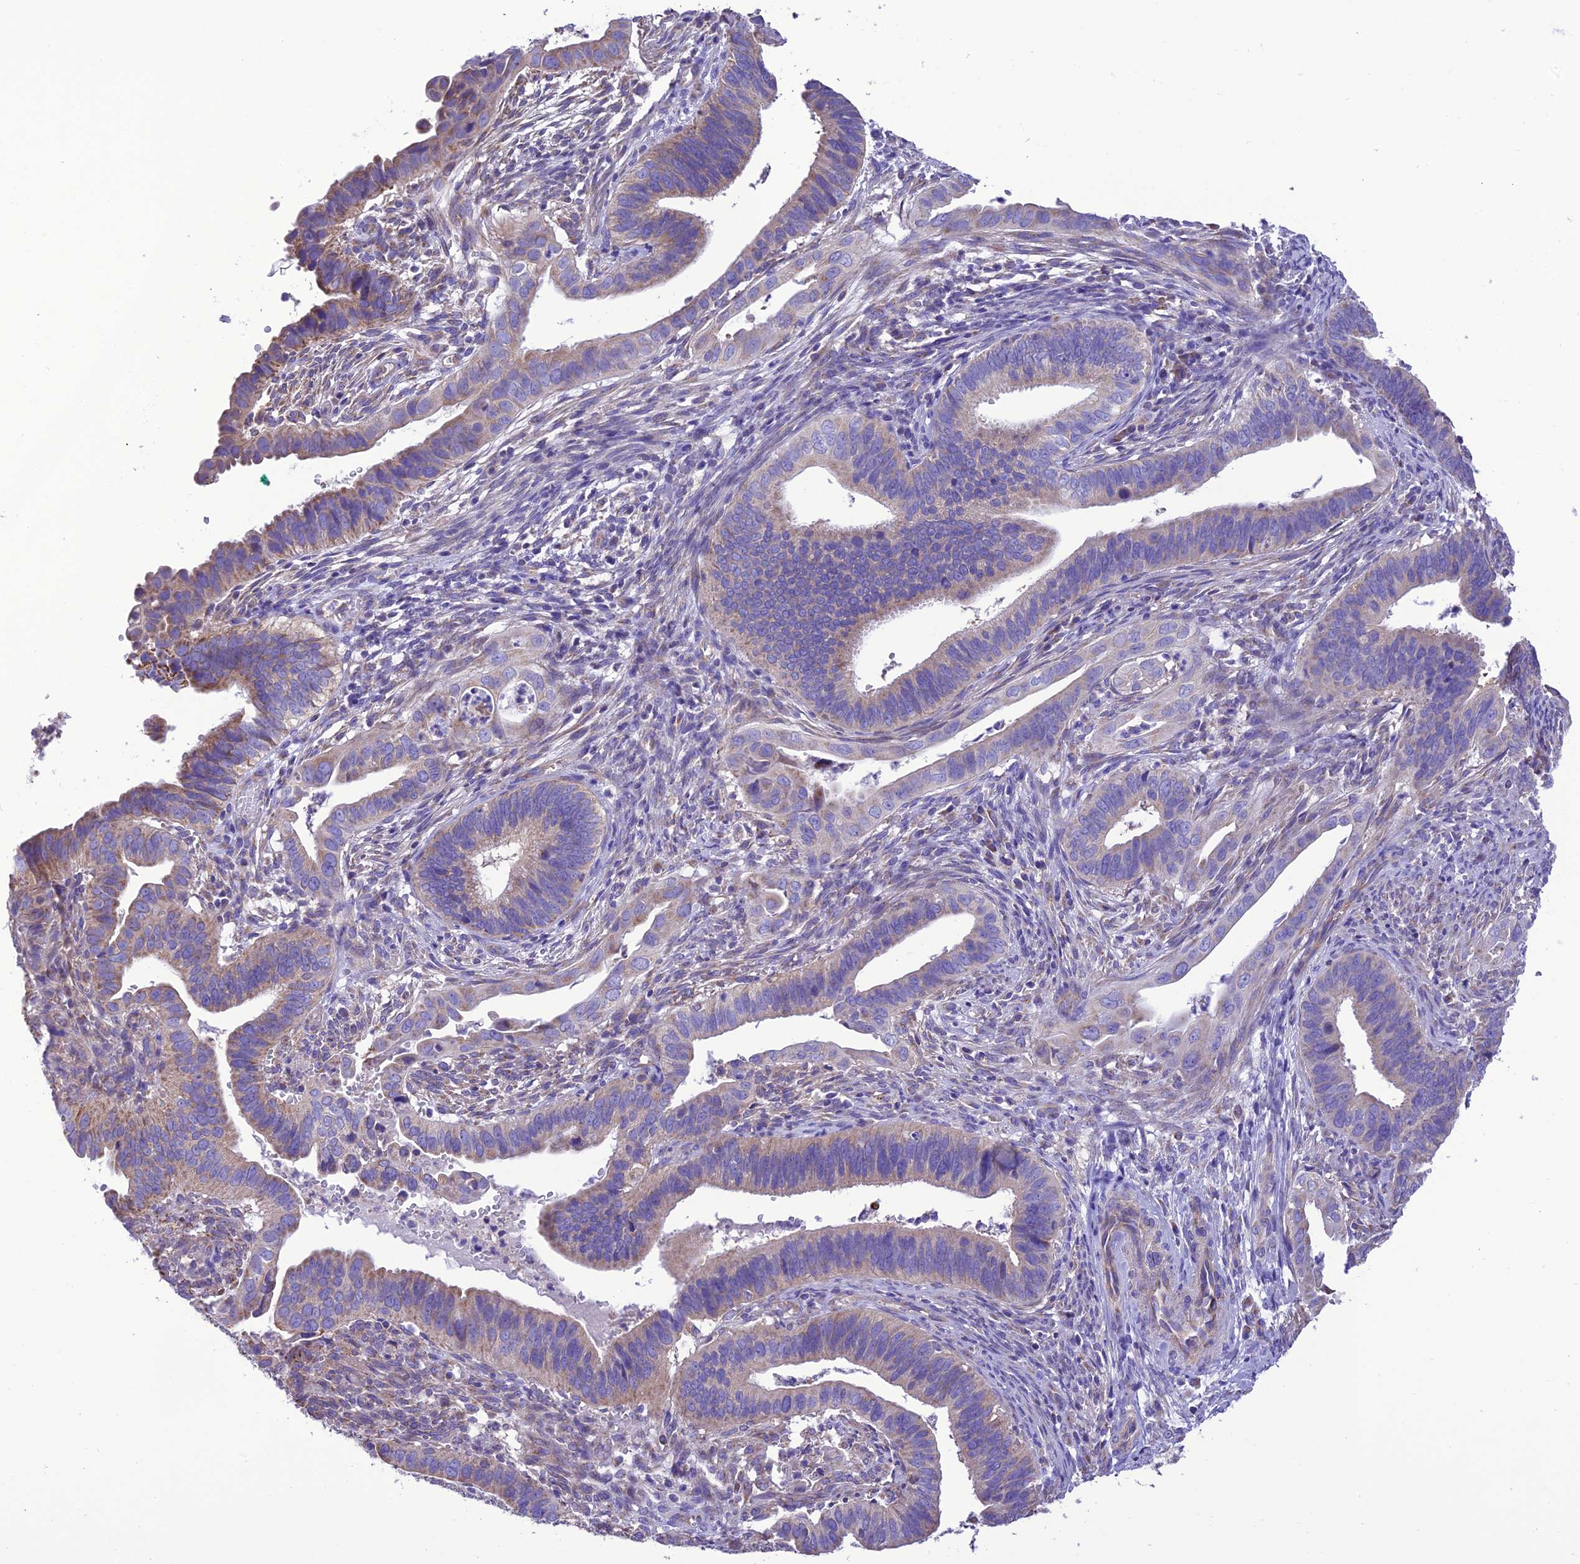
{"staining": {"intensity": "moderate", "quantity": "<25%", "location": "cytoplasmic/membranous"}, "tissue": "cervical cancer", "cell_type": "Tumor cells", "image_type": "cancer", "snomed": [{"axis": "morphology", "description": "Adenocarcinoma, NOS"}, {"axis": "topography", "description": "Cervix"}], "caption": "Moderate cytoplasmic/membranous positivity is identified in about <25% of tumor cells in adenocarcinoma (cervical).", "gene": "MAP3K12", "patient": {"sex": "female", "age": 42}}